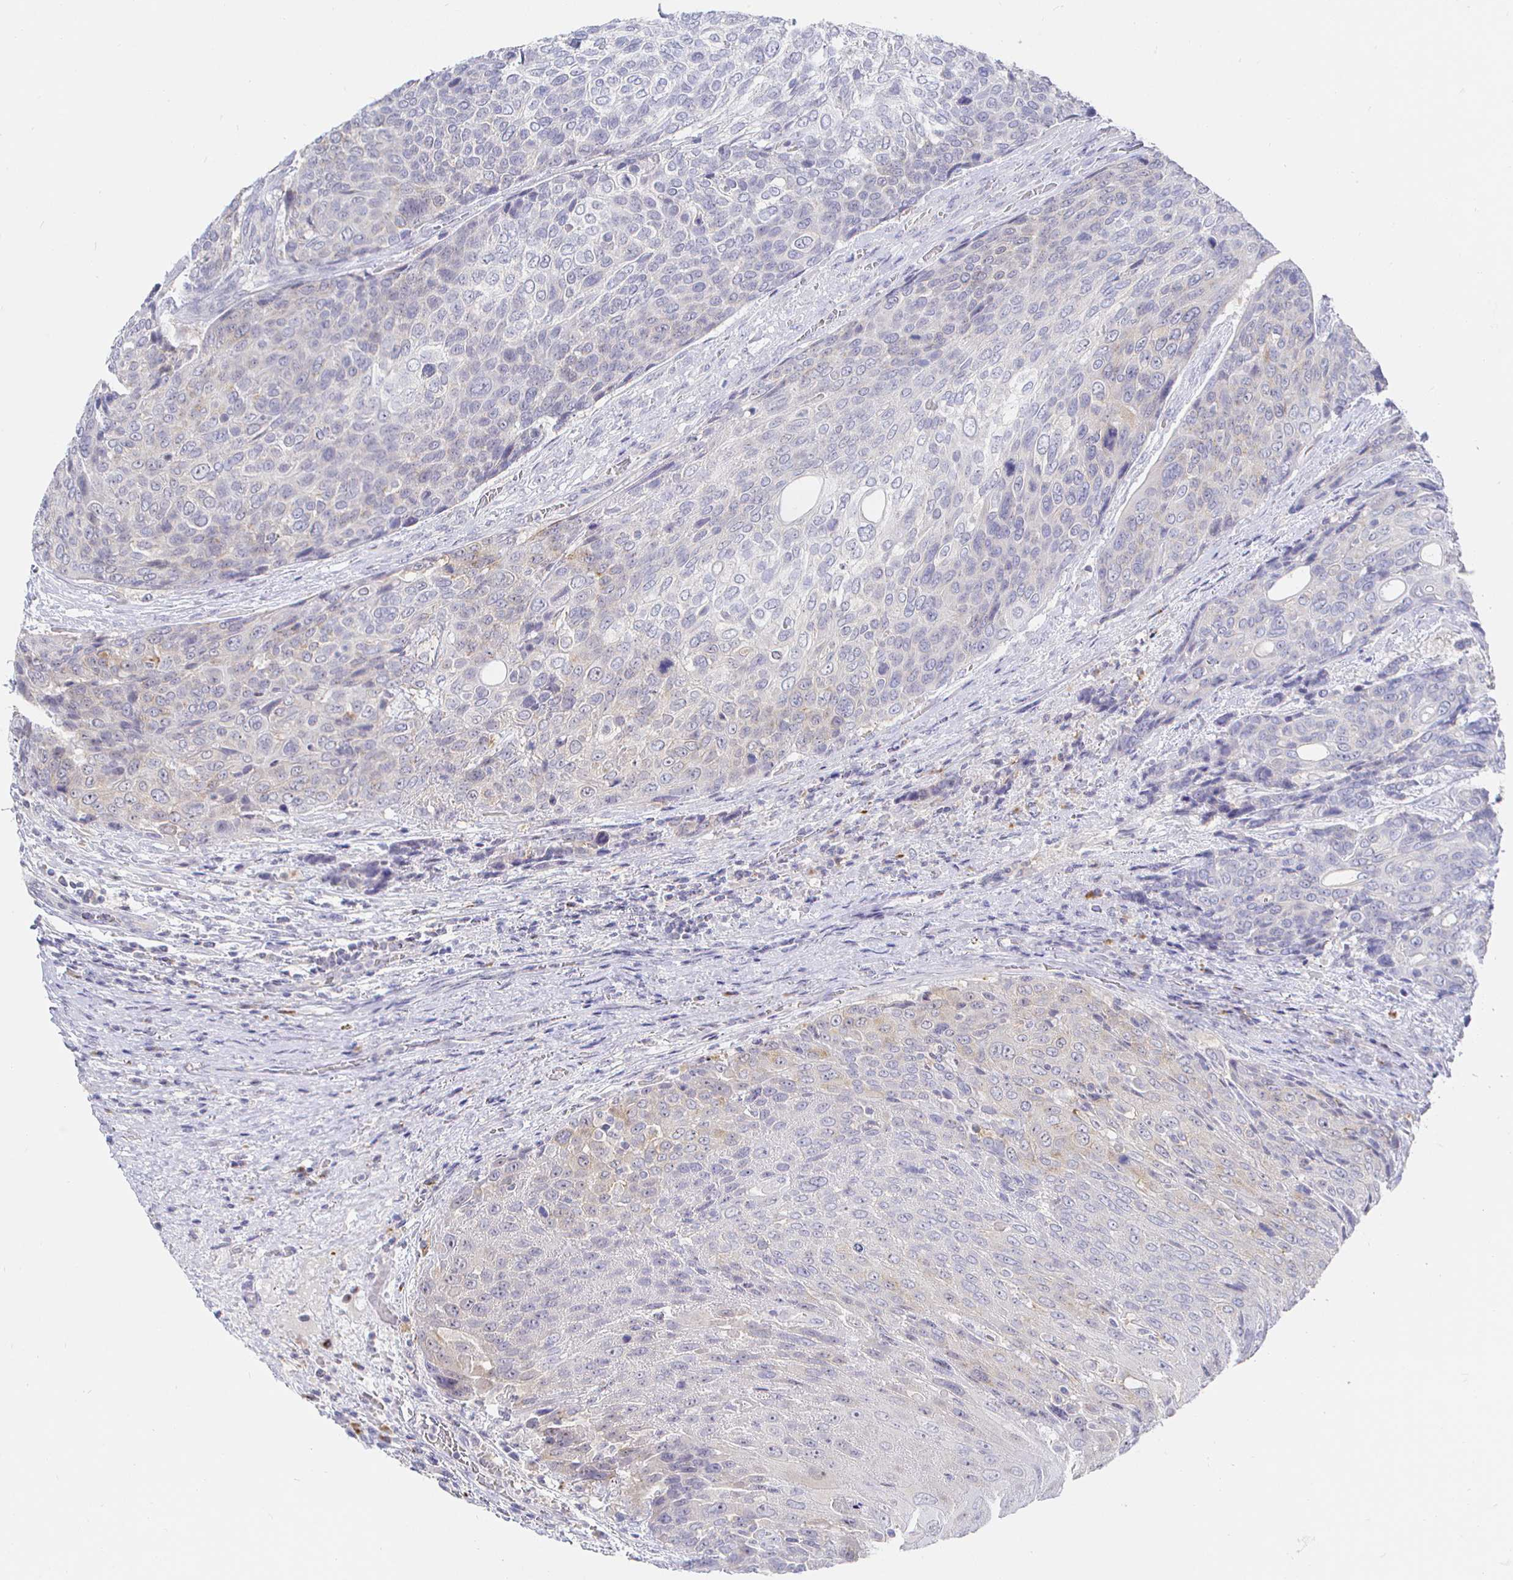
{"staining": {"intensity": "negative", "quantity": "none", "location": "none"}, "tissue": "urothelial cancer", "cell_type": "Tumor cells", "image_type": "cancer", "snomed": [{"axis": "morphology", "description": "Urothelial carcinoma, High grade"}, {"axis": "topography", "description": "Urinary bladder"}], "caption": "Tumor cells show no significant protein staining in urothelial cancer.", "gene": "LRRC23", "patient": {"sex": "female", "age": 70}}